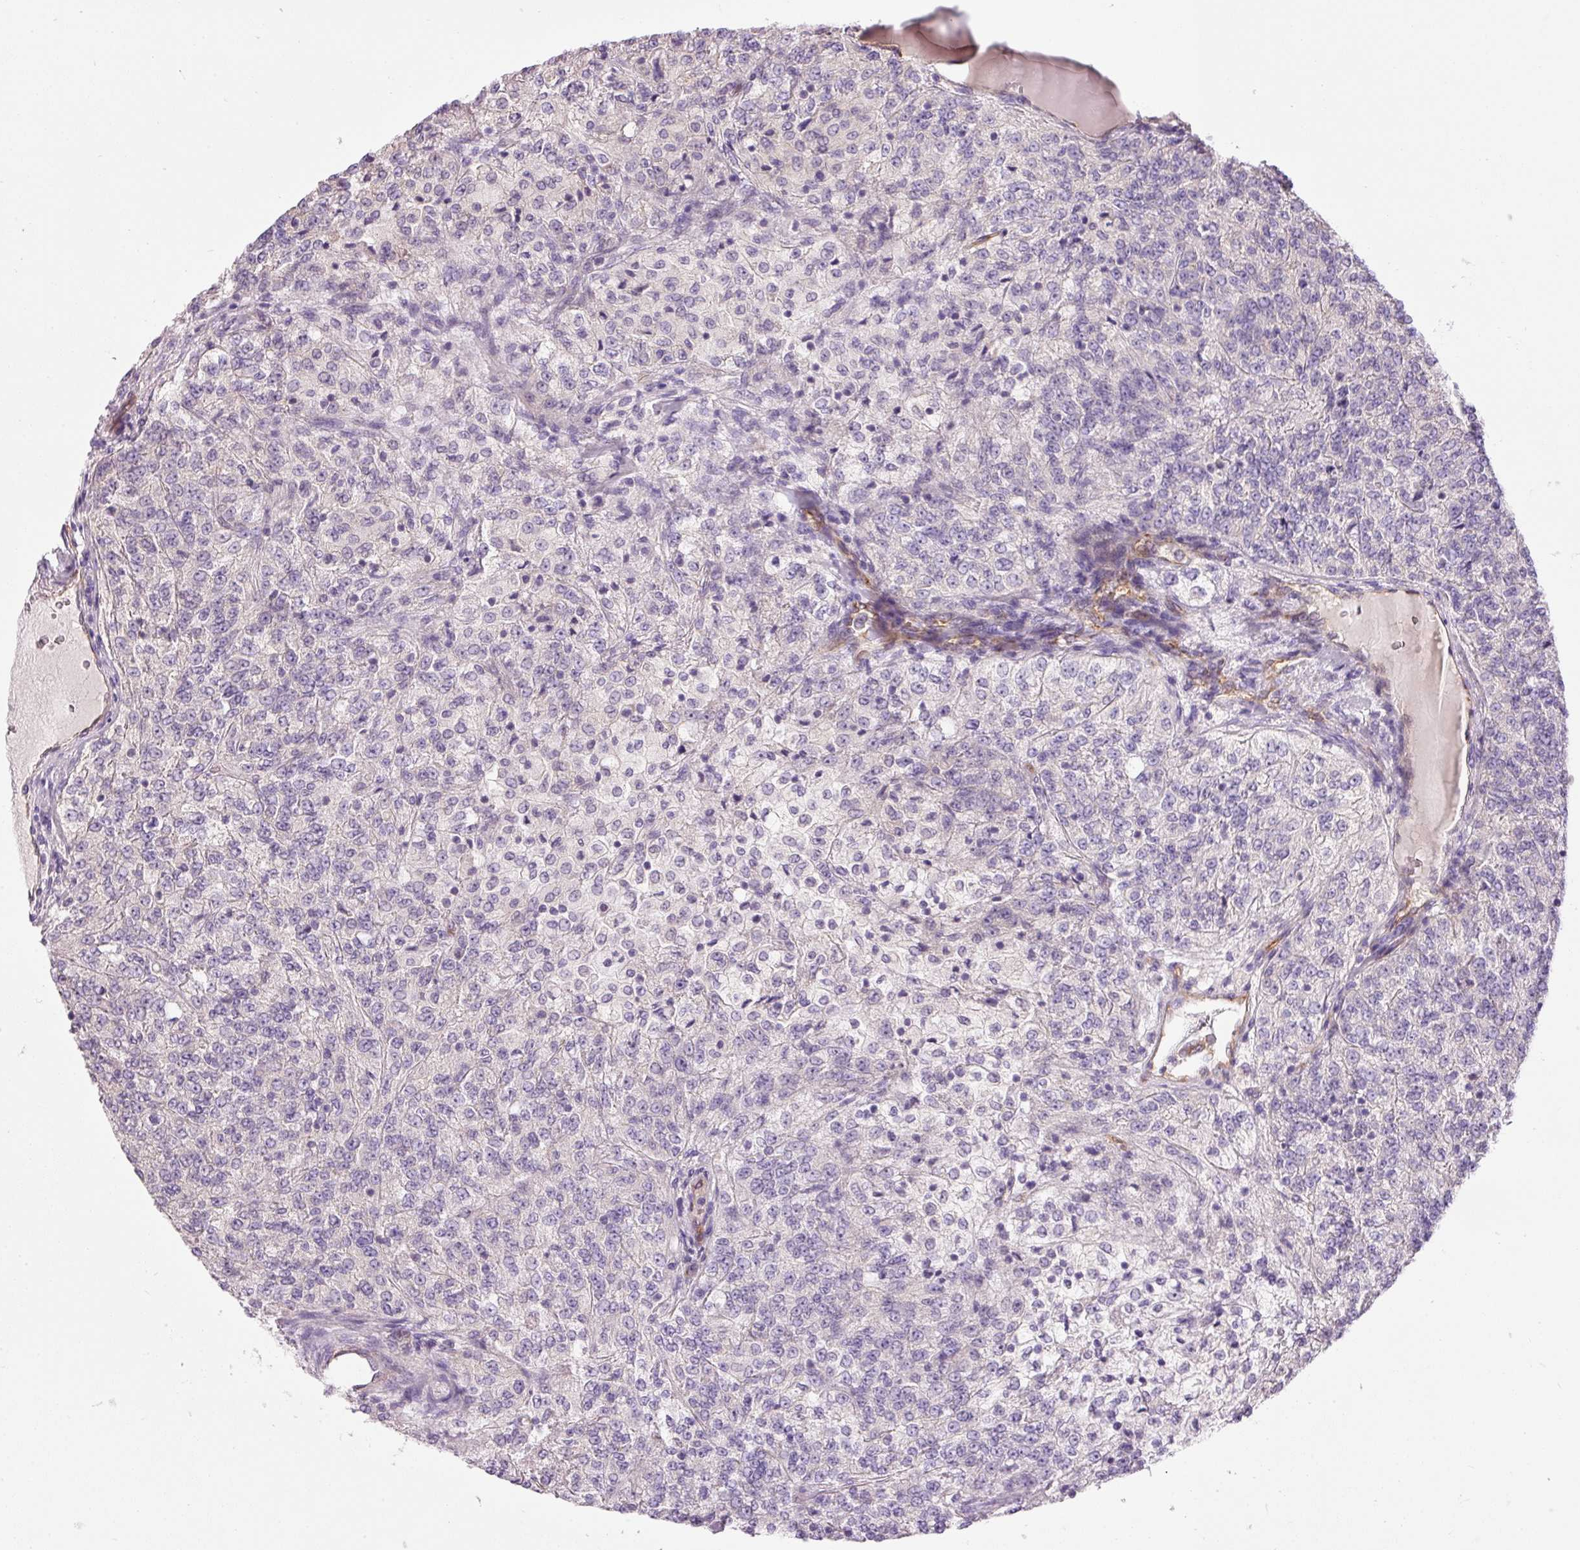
{"staining": {"intensity": "negative", "quantity": "none", "location": "none"}, "tissue": "renal cancer", "cell_type": "Tumor cells", "image_type": "cancer", "snomed": [{"axis": "morphology", "description": "Adenocarcinoma, NOS"}, {"axis": "topography", "description": "Kidney"}], "caption": "This is an immunohistochemistry (IHC) image of adenocarcinoma (renal). There is no staining in tumor cells.", "gene": "PNPLA5", "patient": {"sex": "female", "age": 63}}